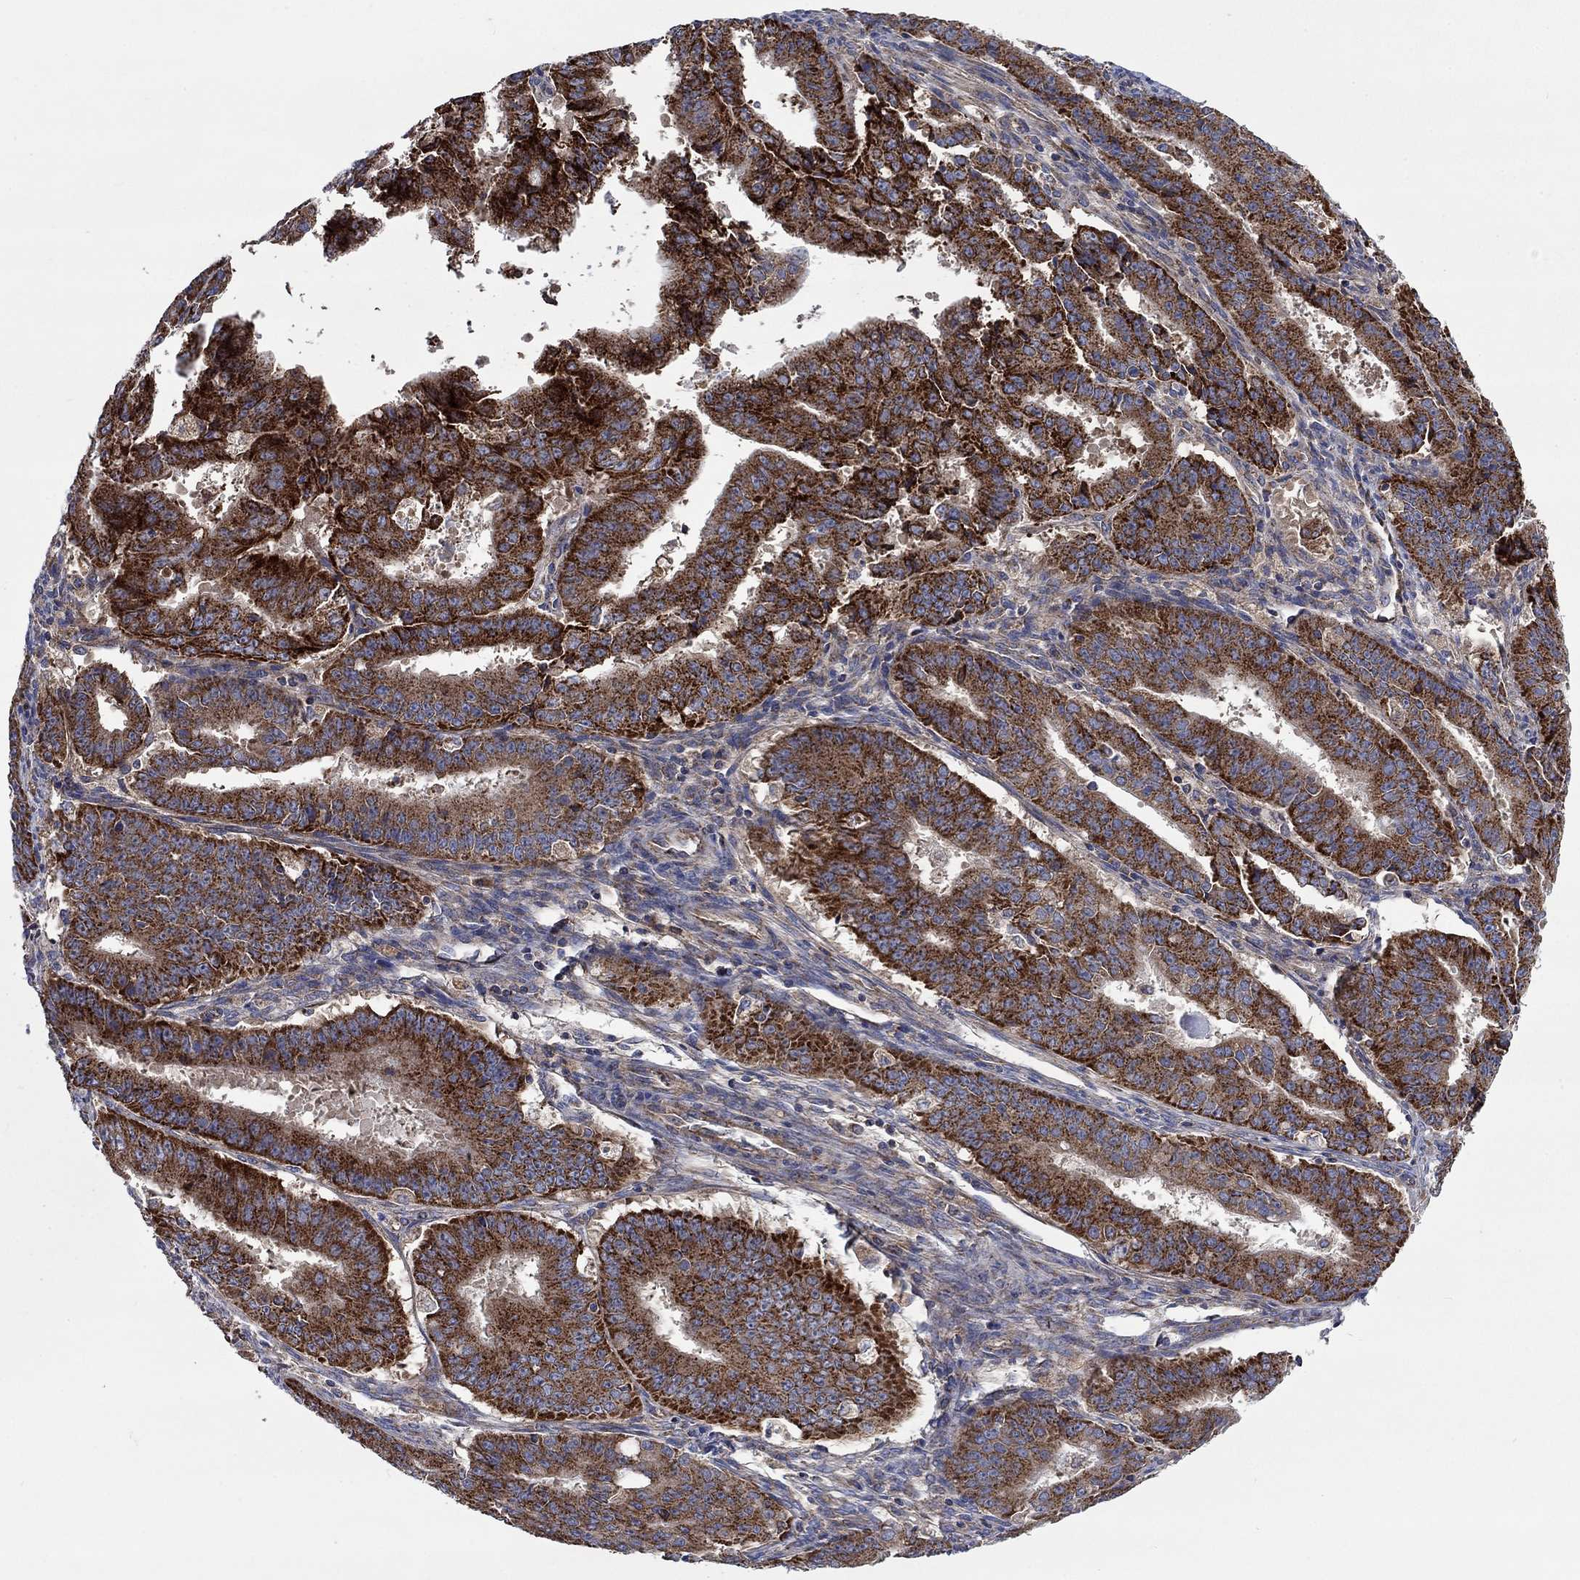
{"staining": {"intensity": "strong", "quantity": "25%-75%", "location": "cytoplasmic/membranous"}, "tissue": "ovarian cancer", "cell_type": "Tumor cells", "image_type": "cancer", "snomed": [{"axis": "morphology", "description": "Carcinoma, endometroid"}, {"axis": "topography", "description": "Ovary"}], "caption": "Ovarian cancer (endometroid carcinoma) tissue exhibits strong cytoplasmic/membranous staining in about 25%-75% of tumor cells, visualized by immunohistochemistry.", "gene": "RPLP0", "patient": {"sex": "female", "age": 42}}